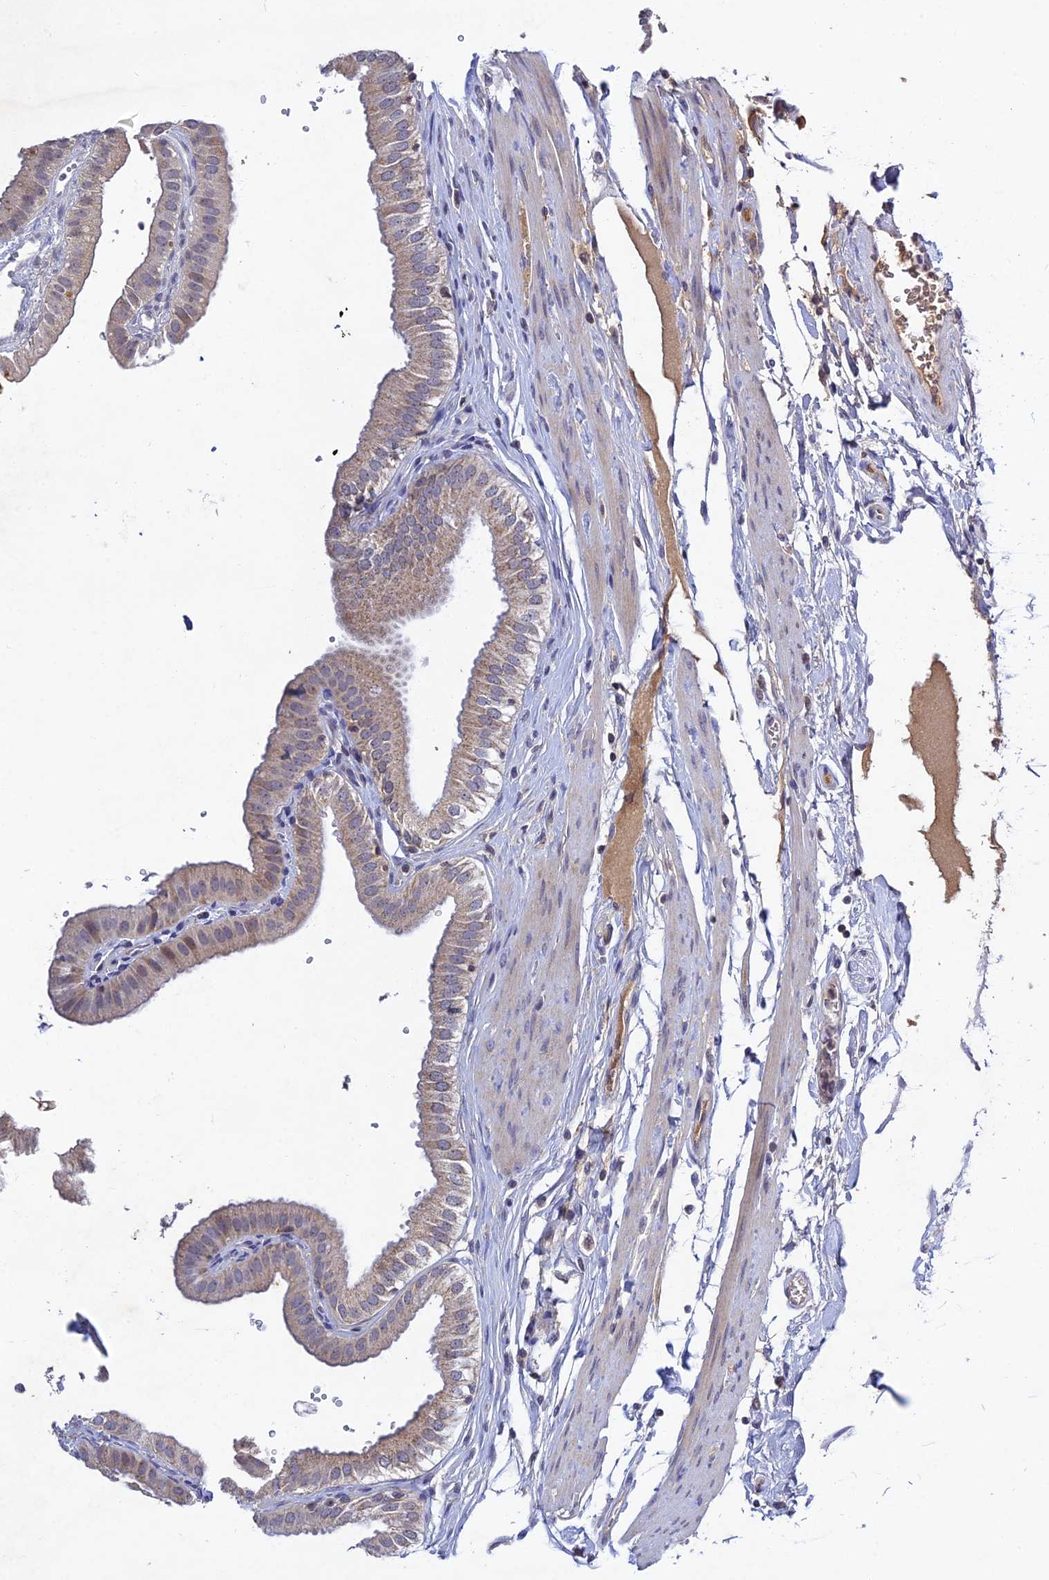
{"staining": {"intensity": "weak", "quantity": ">75%", "location": "cytoplasmic/membranous"}, "tissue": "gallbladder", "cell_type": "Glandular cells", "image_type": "normal", "snomed": [{"axis": "morphology", "description": "Normal tissue, NOS"}, {"axis": "topography", "description": "Gallbladder"}], "caption": "Gallbladder stained for a protein demonstrates weak cytoplasmic/membranous positivity in glandular cells. The protein of interest is stained brown, and the nuclei are stained in blue (DAB (3,3'-diaminobenzidine) IHC with brightfield microscopy, high magnification).", "gene": "CHST5", "patient": {"sex": "female", "age": 61}}